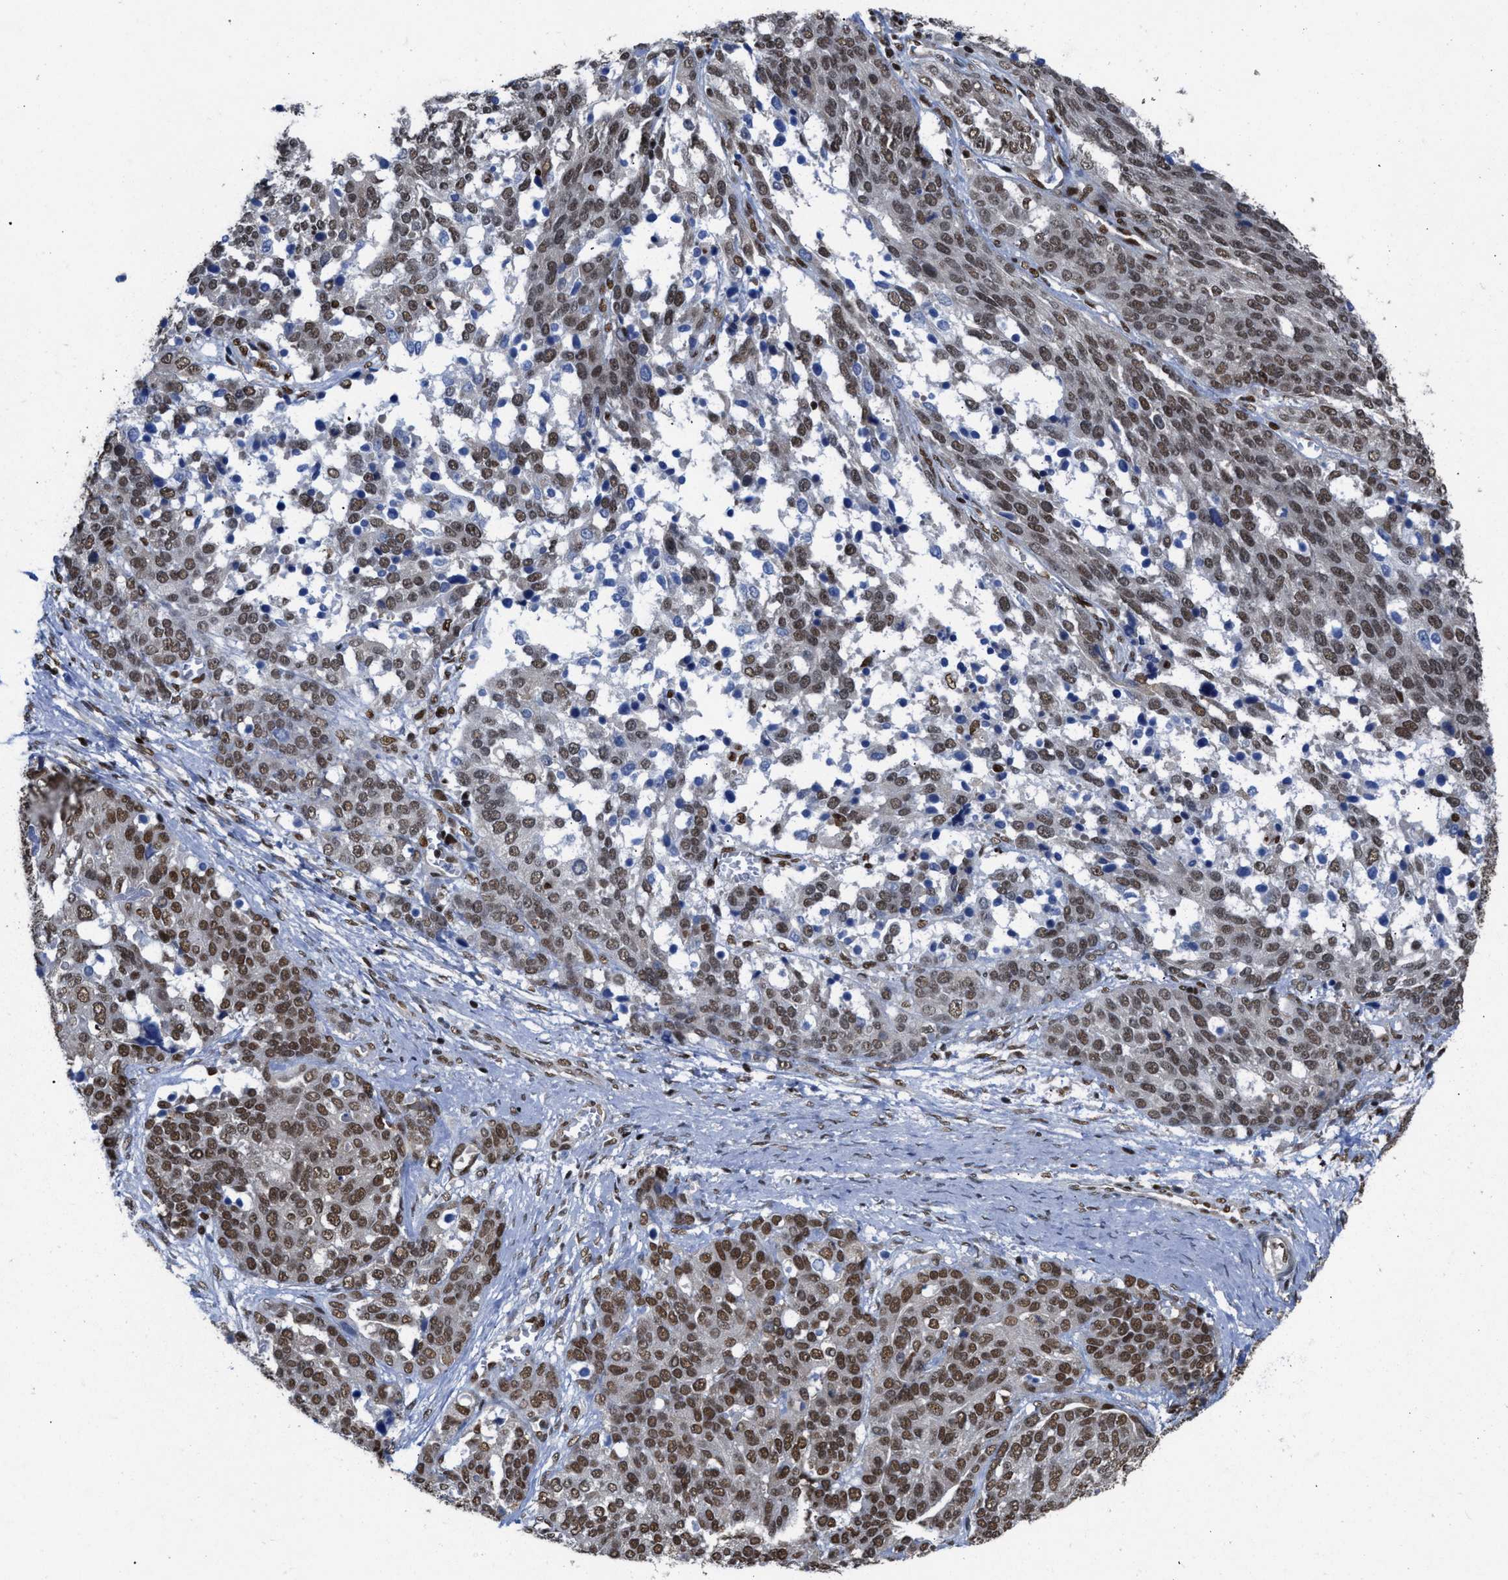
{"staining": {"intensity": "strong", "quantity": ">75%", "location": "nuclear"}, "tissue": "ovarian cancer", "cell_type": "Tumor cells", "image_type": "cancer", "snomed": [{"axis": "morphology", "description": "Cystadenocarcinoma, serous, NOS"}, {"axis": "topography", "description": "Ovary"}], "caption": "IHC (DAB (3,3'-diaminobenzidine)) staining of human ovarian cancer displays strong nuclear protein expression in about >75% of tumor cells.", "gene": "SCAF4", "patient": {"sex": "female", "age": 44}}